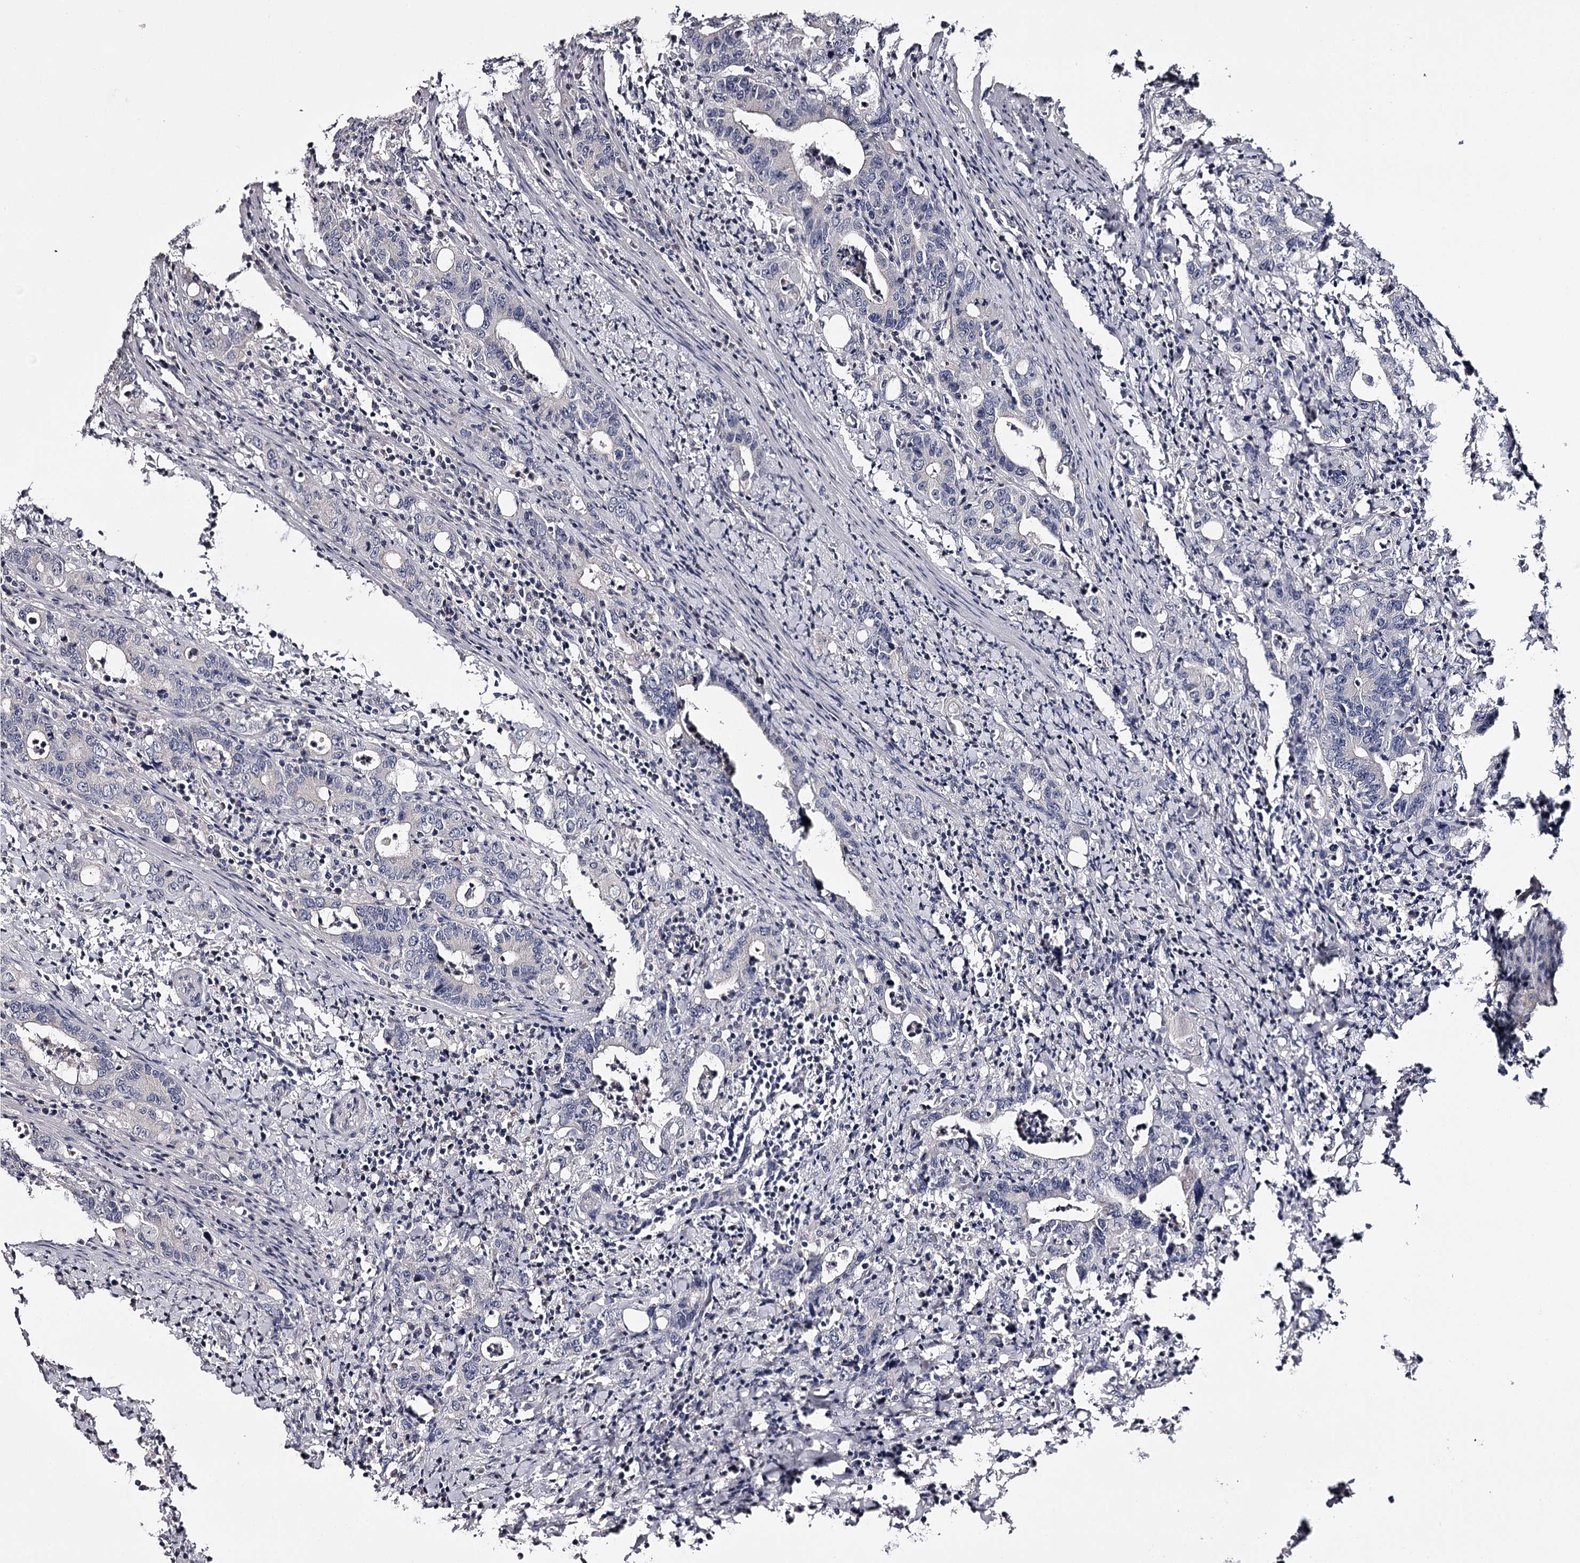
{"staining": {"intensity": "negative", "quantity": "none", "location": "none"}, "tissue": "colorectal cancer", "cell_type": "Tumor cells", "image_type": "cancer", "snomed": [{"axis": "morphology", "description": "Adenocarcinoma, NOS"}, {"axis": "topography", "description": "Colon"}], "caption": "Immunohistochemical staining of human colorectal cancer (adenocarcinoma) displays no significant expression in tumor cells. (Immunohistochemistry, brightfield microscopy, high magnification).", "gene": "PRM2", "patient": {"sex": "female", "age": 75}}